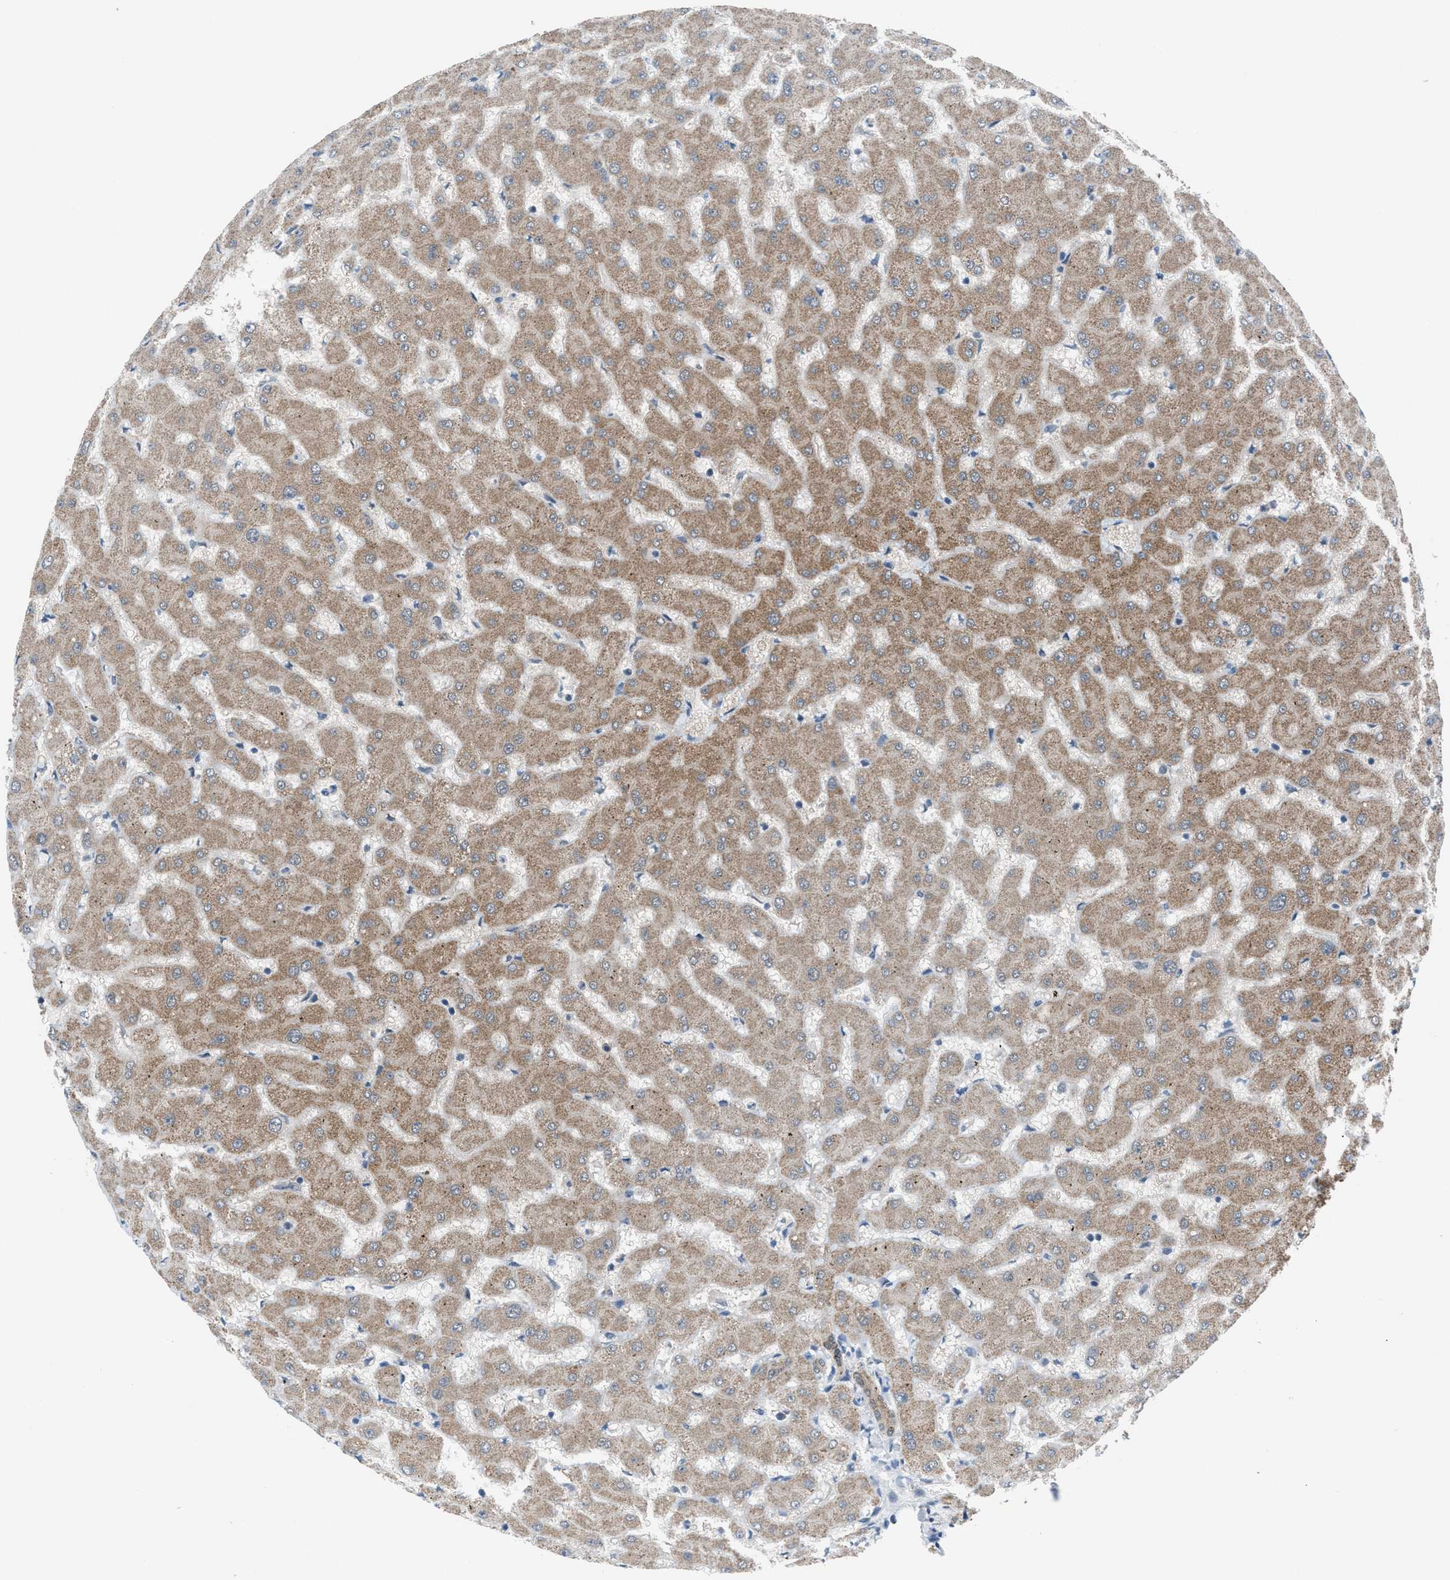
{"staining": {"intensity": "weak", "quantity": ">75%", "location": "cytoplasmic/membranous"}, "tissue": "liver", "cell_type": "Cholangiocytes", "image_type": "normal", "snomed": [{"axis": "morphology", "description": "Normal tissue, NOS"}, {"axis": "topography", "description": "Liver"}], "caption": "The image shows a brown stain indicating the presence of a protein in the cytoplasmic/membranous of cholangiocytes in liver.", "gene": "ANAPC11", "patient": {"sex": "female", "age": 63}}